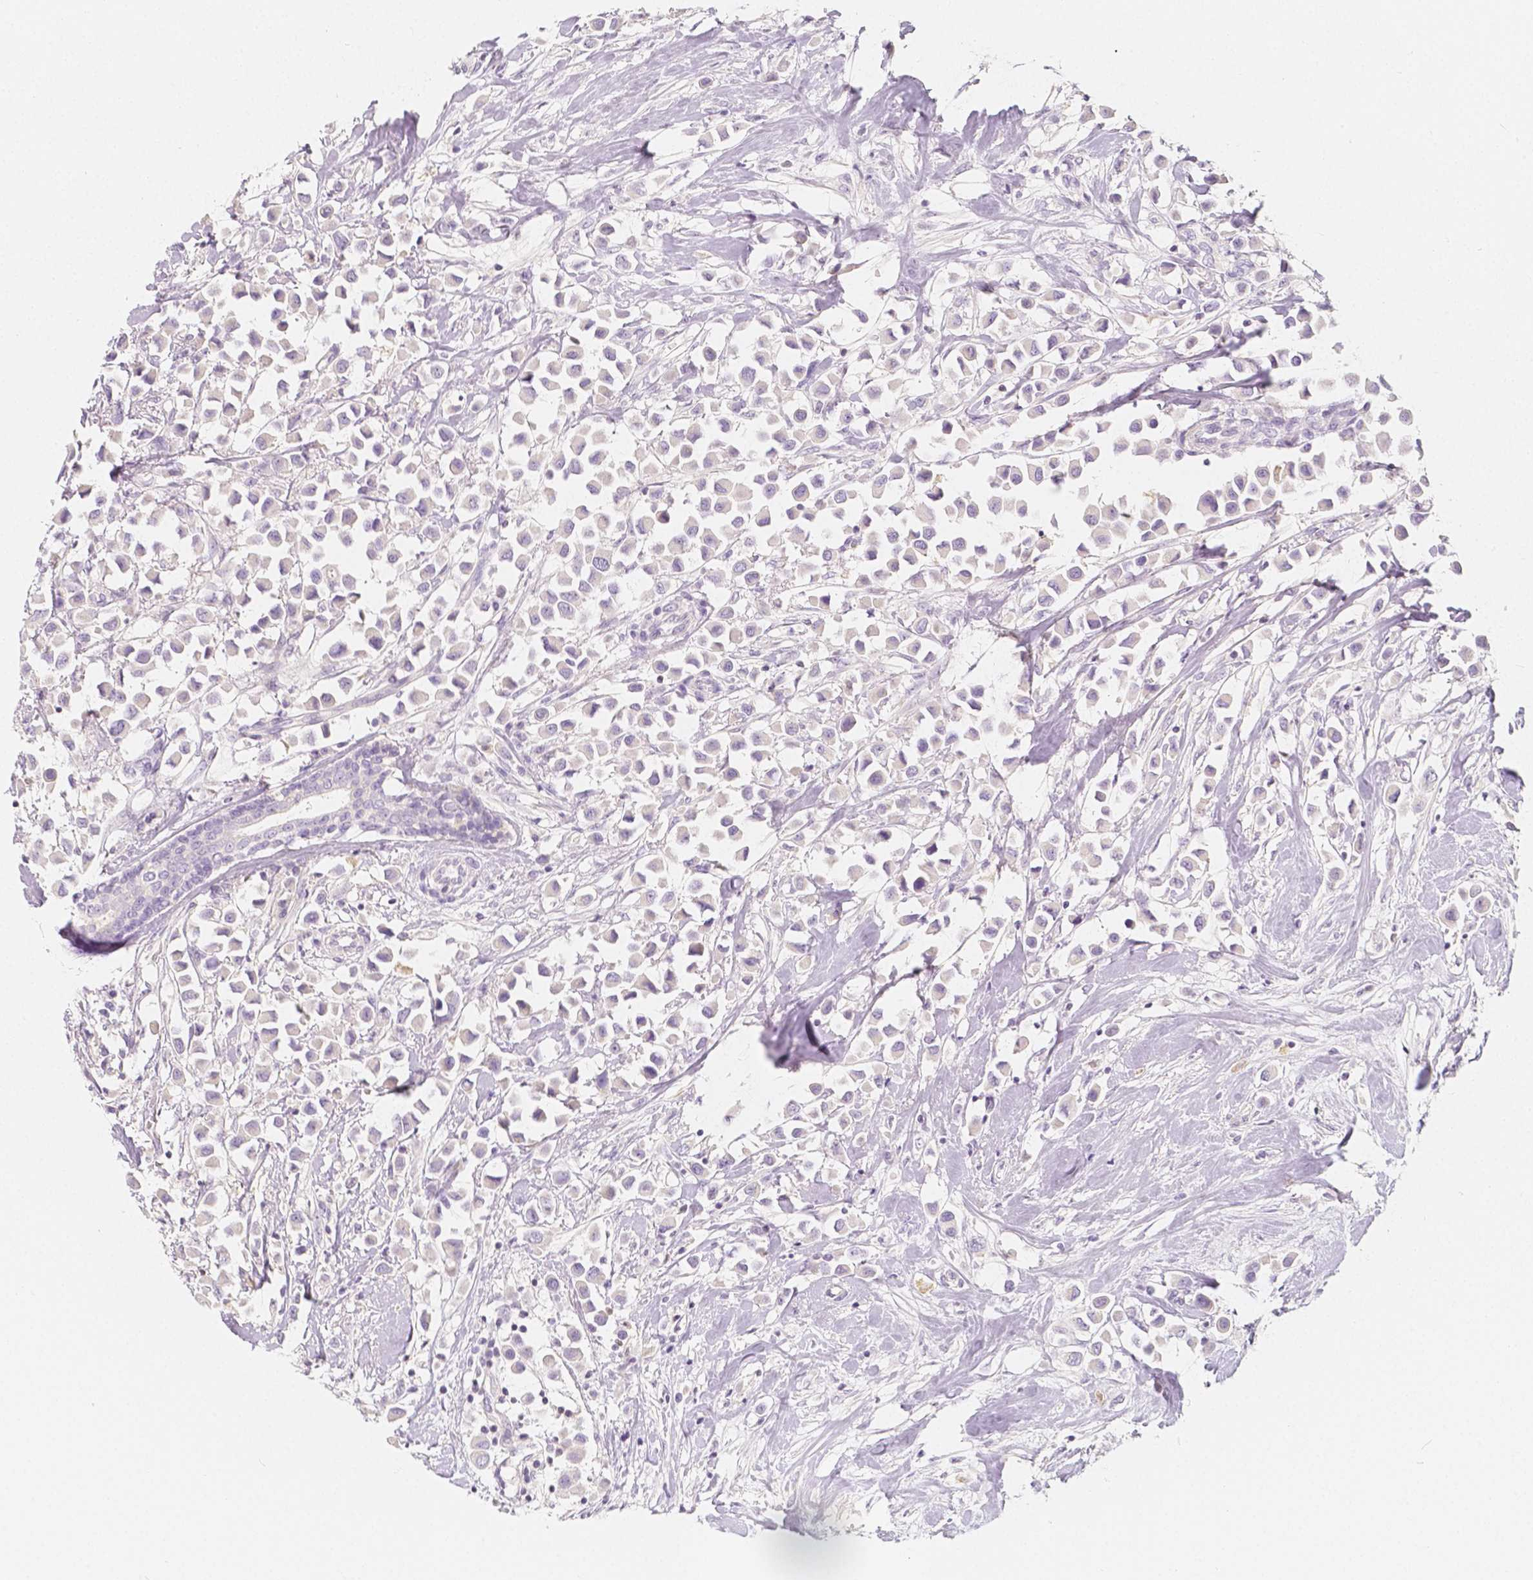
{"staining": {"intensity": "negative", "quantity": "none", "location": "none"}, "tissue": "breast cancer", "cell_type": "Tumor cells", "image_type": "cancer", "snomed": [{"axis": "morphology", "description": "Duct carcinoma"}, {"axis": "topography", "description": "Breast"}], "caption": "DAB (3,3'-diaminobenzidine) immunohistochemical staining of breast cancer shows no significant staining in tumor cells. Brightfield microscopy of immunohistochemistry (IHC) stained with DAB (3,3'-diaminobenzidine) (brown) and hematoxylin (blue), captured at high magnification.", "gene": "BATF", "patient": {"sex": "female", "age": 61}}